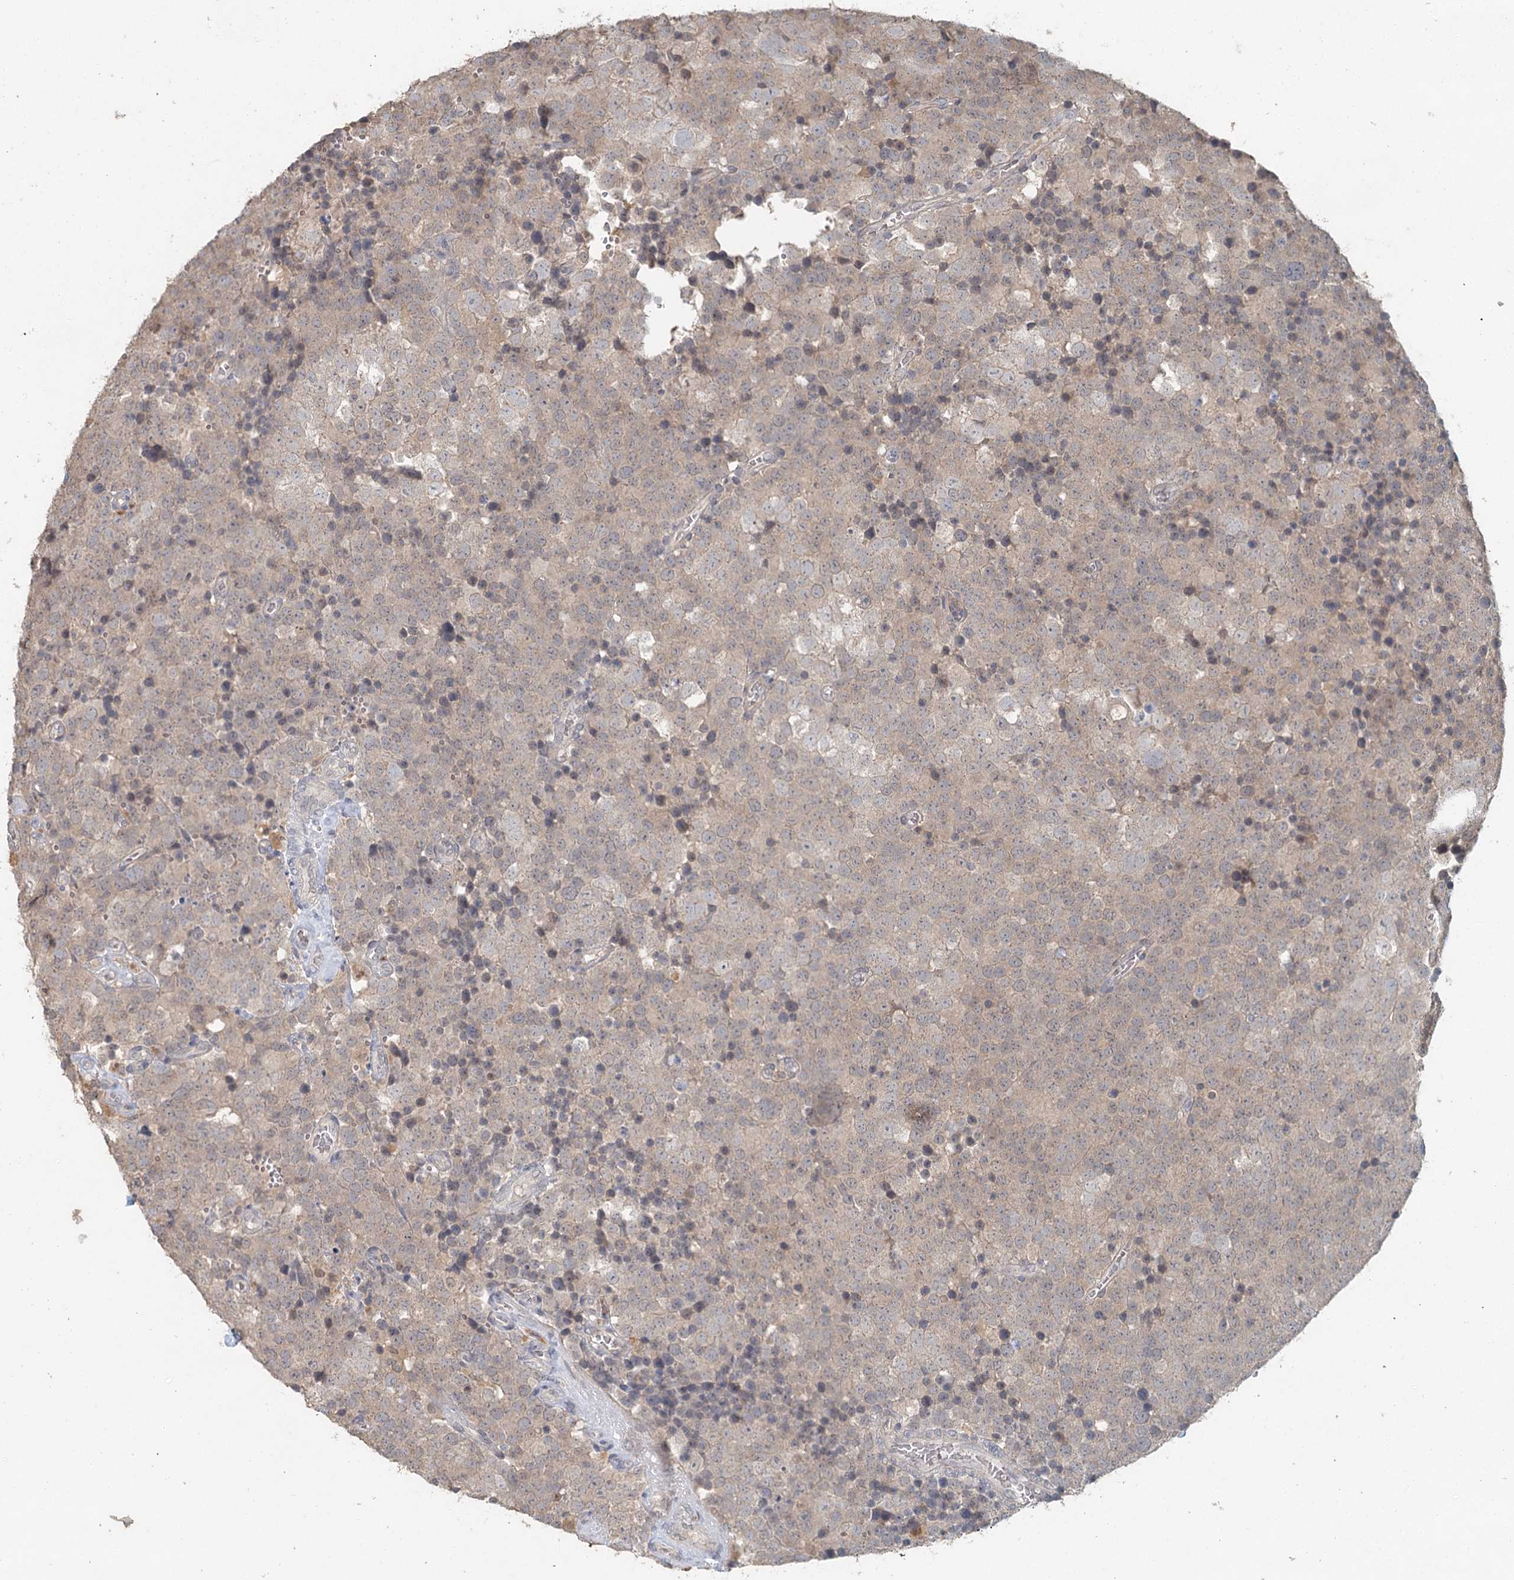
{"staining": {"intensity": "weak", "quantity": "<25%", "location": "cytoplasmic/membranous"}, "tissue": "testis cancer", "cell_type": "Tumor cells", "image_type": "cancer", "snomed": [{"axis": "morphology", "description": "Seminoma, NOS"}, {"axis": "topography", "description": "Testis"}], "caption": "Immunohistochemistry histopathology image of neoplastic tissue: human seminoma (testis) stained with DAB exhibits no significant protein expression in tumor cells.", "gene": "ADK", "patient": {"sex": "male", "age": 71}}